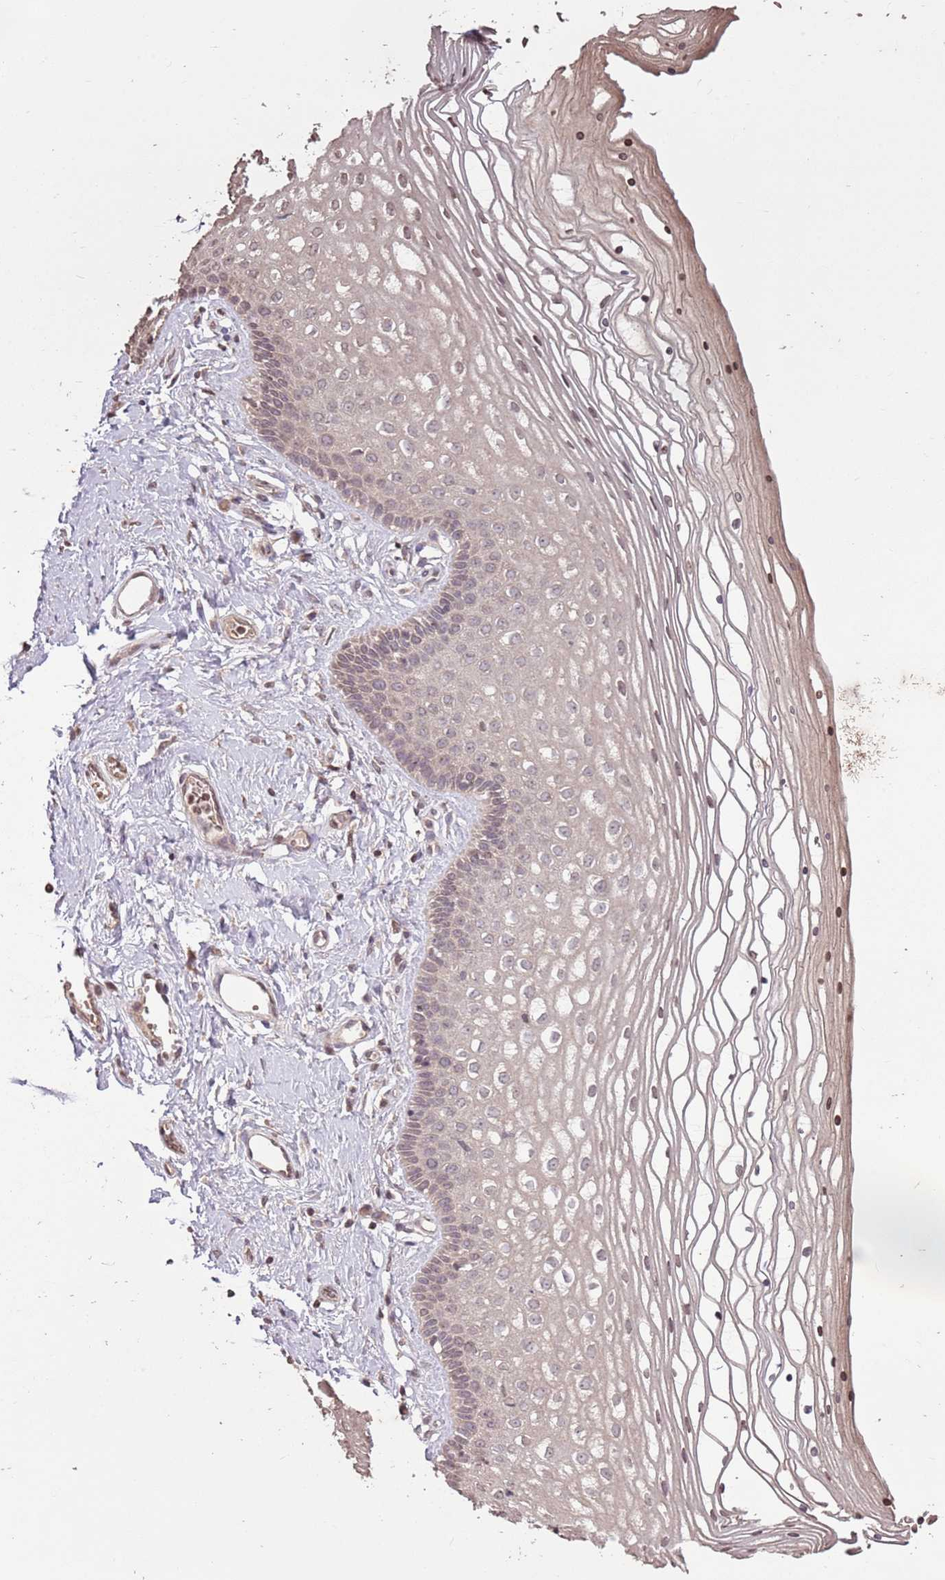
{"staining": {"intensity": "weak", "quantity": "<25%", "location": "cytoplasmic/membranous,nuclear"}, "tissue": "vagina", "cell_type": "Squamous epithelial cells", "image_type": "normal", "snomed": [{"axis": "morphology", "description": "Normal tissue, NOS"}, {"axis": "topography", "description": "Vagina"}], "caption": "Immunohistochemistry (IHC) of benign human vagina exhibits no expression in squamous epithelial cells. (Brightfield microscopy of DAB immunohistochemistry at high magnification).", "gene": "CAPN9", "patient": {"sex": "female", "age": 46}}